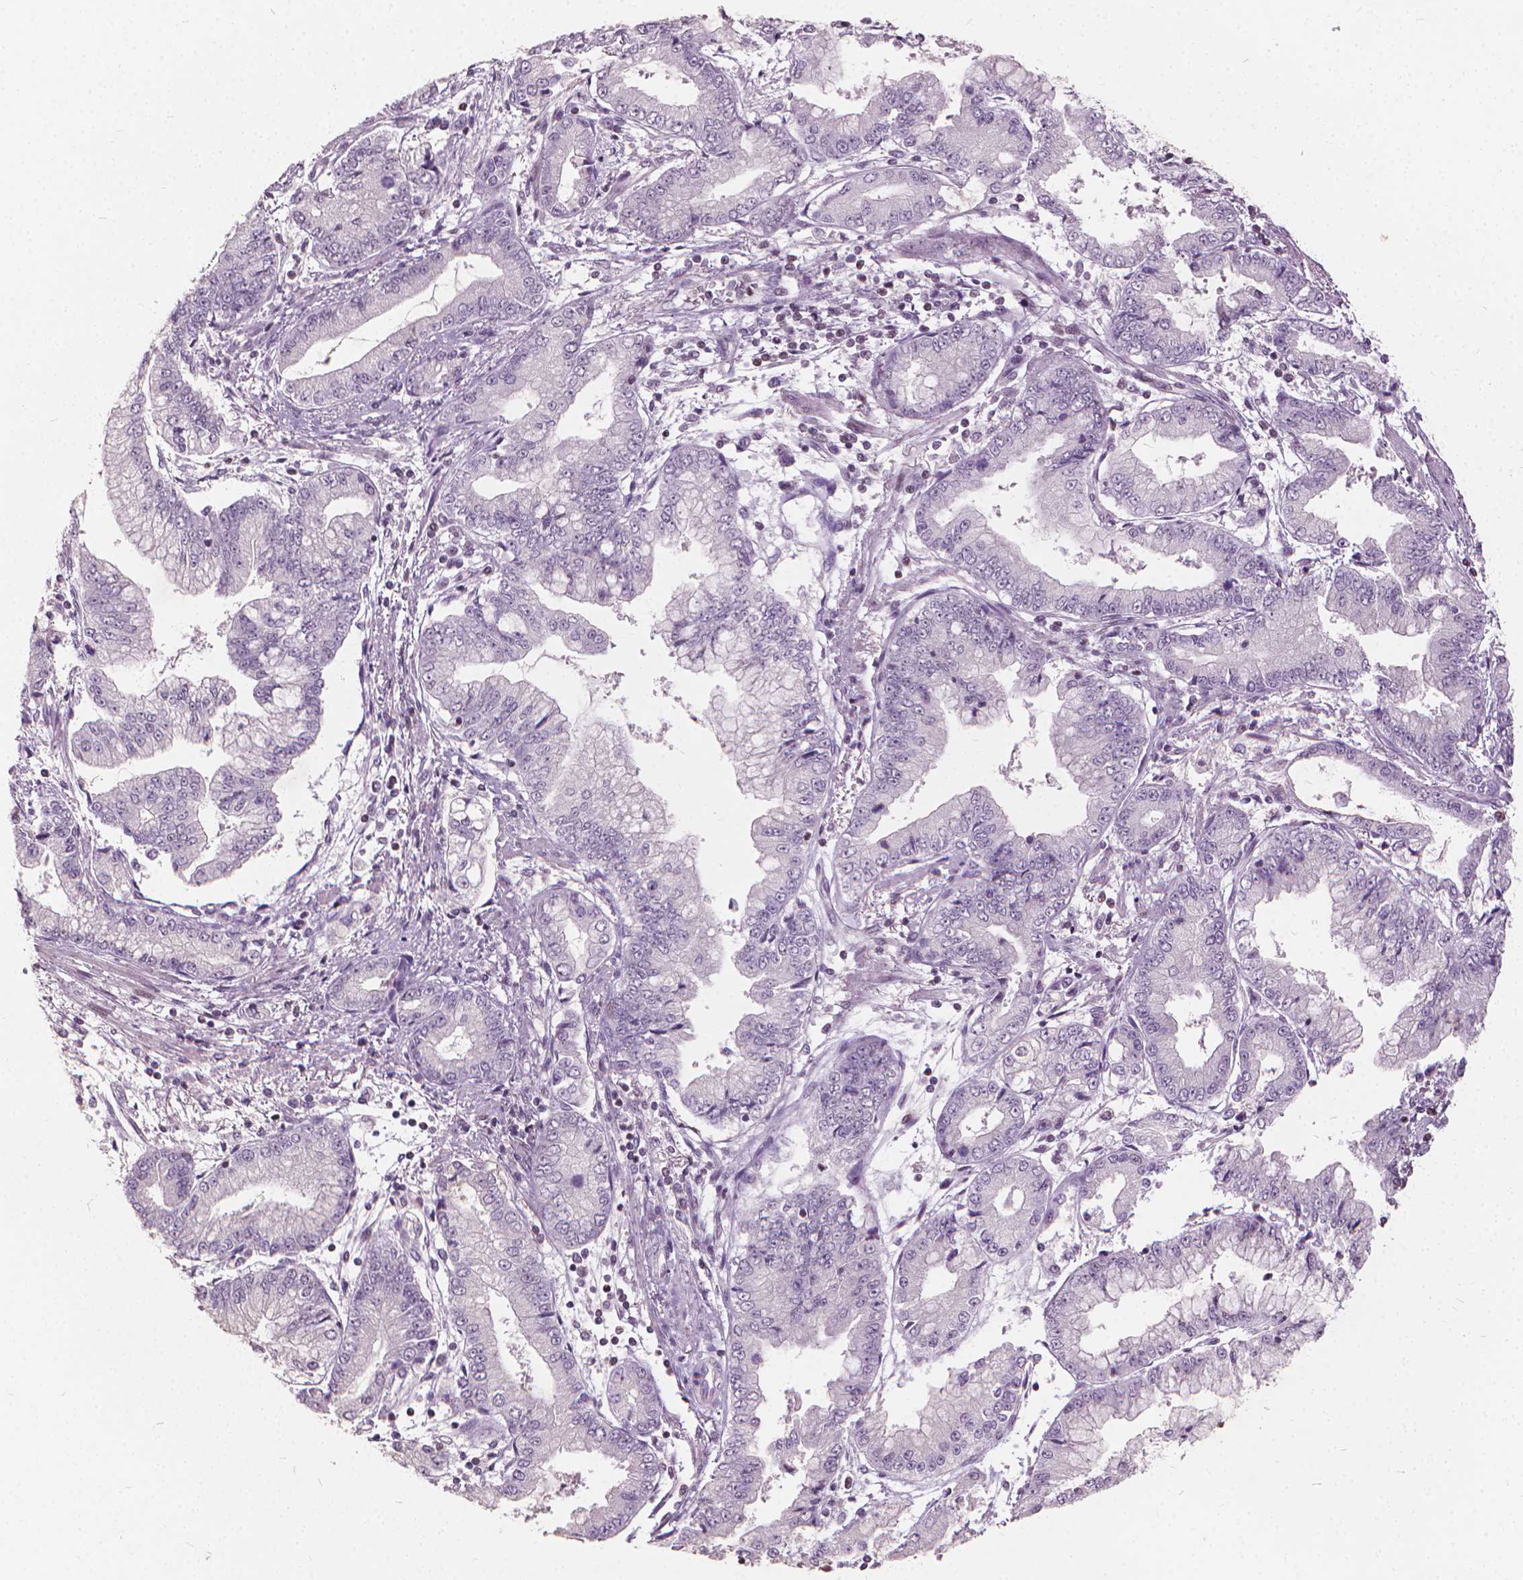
{"staining": {"intensity": "negative", "quantity": "none", "location": "none"}, "tissue": "stomach cancer", "cell_type": "Tumor cells", "image_type": "cancer", "snomed": [{"axis": "morphology", "description": "Adenocarcinoma, NOS"}, {"axis": "topography", "description": "Stomach, upper"}], "caption": "High magnification brightfield microscopy of stomach adenocarcinoma stained with DAB (3,3'-diaminobenzidine) (brown) and counterstained with hematoxylin (blue): tumor cells show no significant expression. The staining is performed using DAB brown chromogen with nuclei counter-stained in using hematoxylin.", "gene": "STAT5B", "patient": {"sex": "female", "age": 74}}